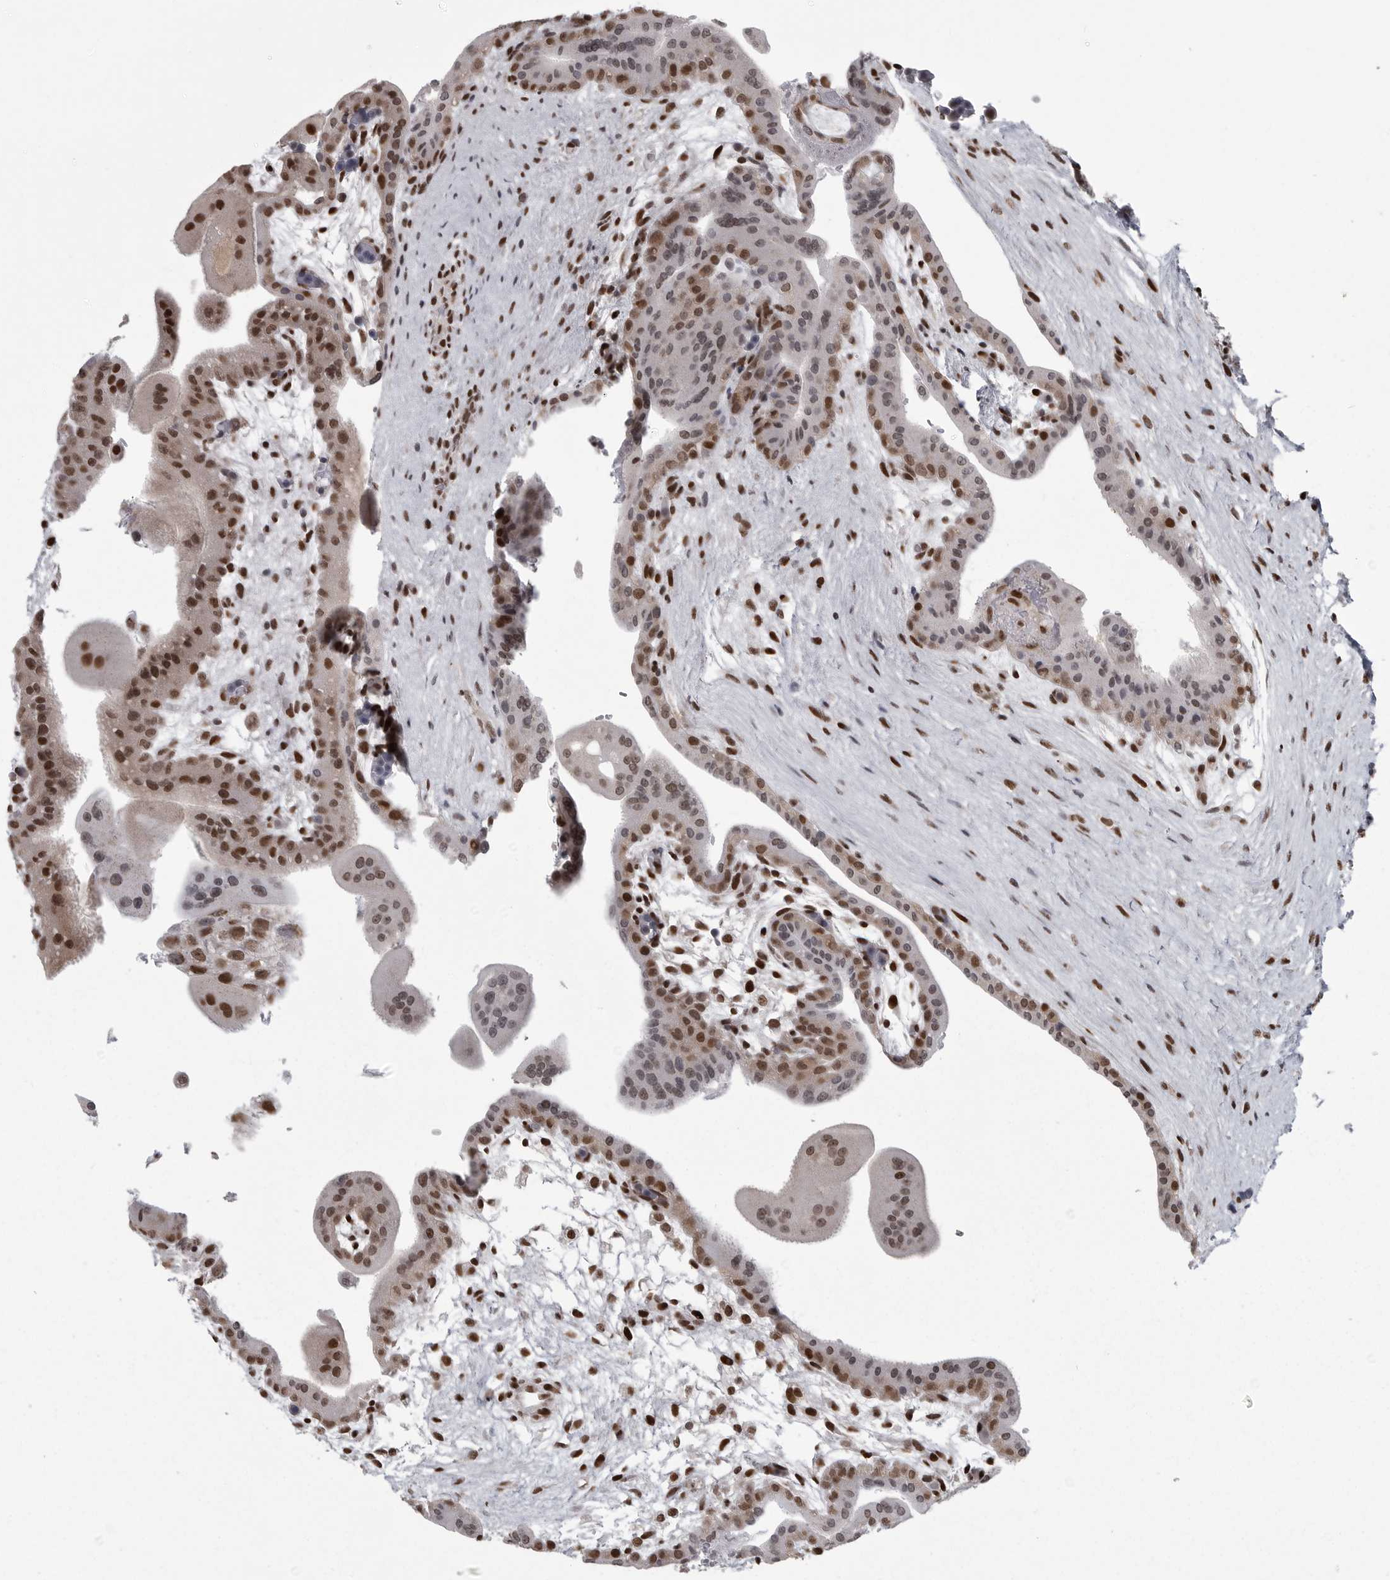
{"staining": {"intensity": "strong", "quantity": ">75%", "location": "nuclear"}, "tissue": "placenta", "cell_type": "Decidual cells", "image_type": "normal", "snomed": [{"axis": "morphology", "description": "Normal tissue, NOS"}, {"axis": "topography", "description": "Placenta"}], "caption": "Immunohistochemistry (IHC) of benign human placenta shows high levels of strong nuclear expression in approximately >75% of decidual cells.", "gene": "YAF2", "patient": {"sex": "female", "age": 35}}